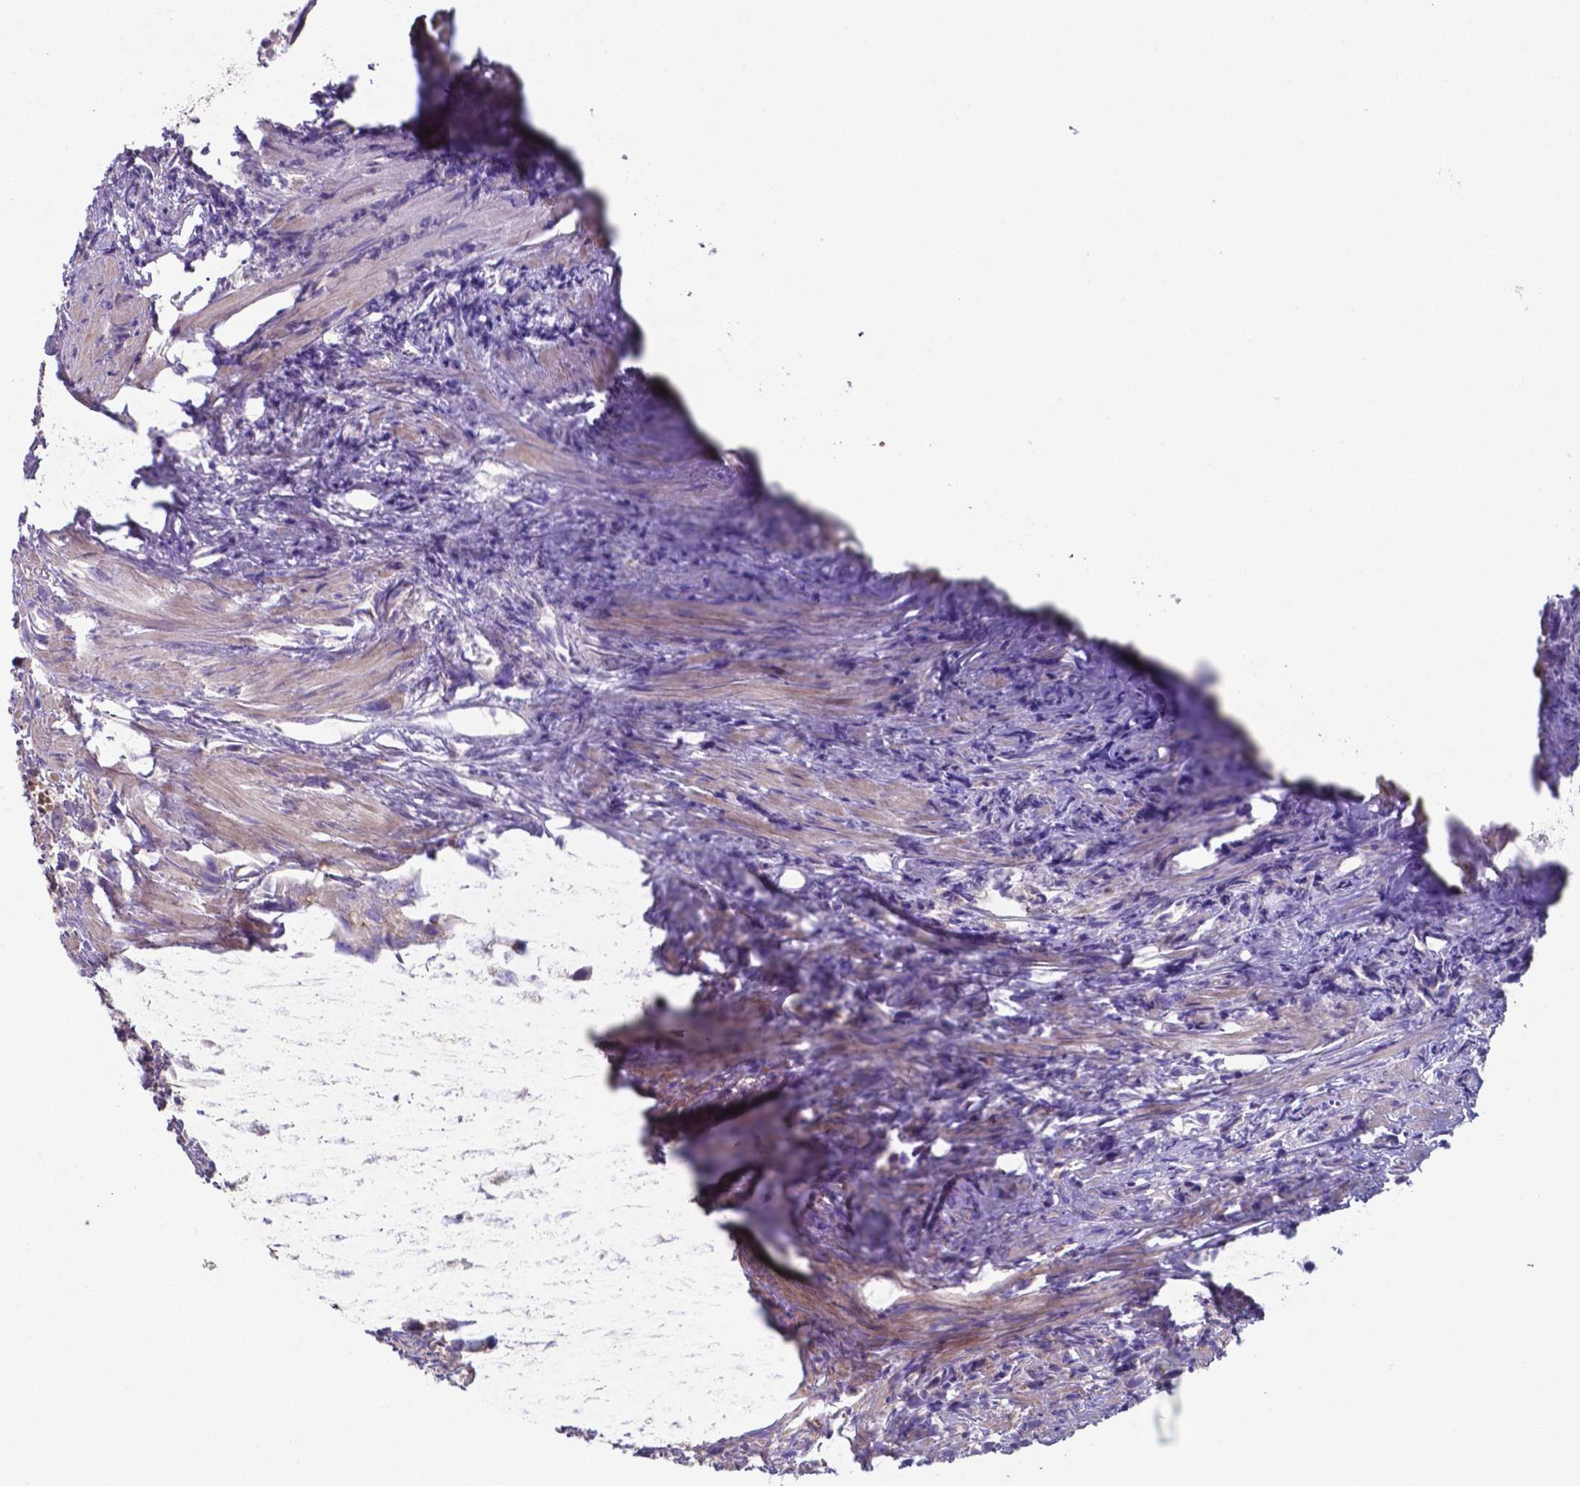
{"staining": {"intensity": "weak", "quantity": ">75%", "location": "cytoplasmic/membranous"}, "tissue": "prostate cancer", "cell_type": "Tumor cells", "image_type": "cancer", "snomed": [{"axis": "morphology", "description": "Adenocarcinoma, High grade"}, {"axis": "topography", "description": "Prostate"}], "caption": "IHC (DAB (3,3'-diaminobenzidine)) staining of prostate adenocarcinoma (high-grade) exhibits weak cytoplasmic/membranous protein expression in approximately >75% of tumor cells.", "gene": "TYRO3", "patient": {"sex": "male", "age": 75}}